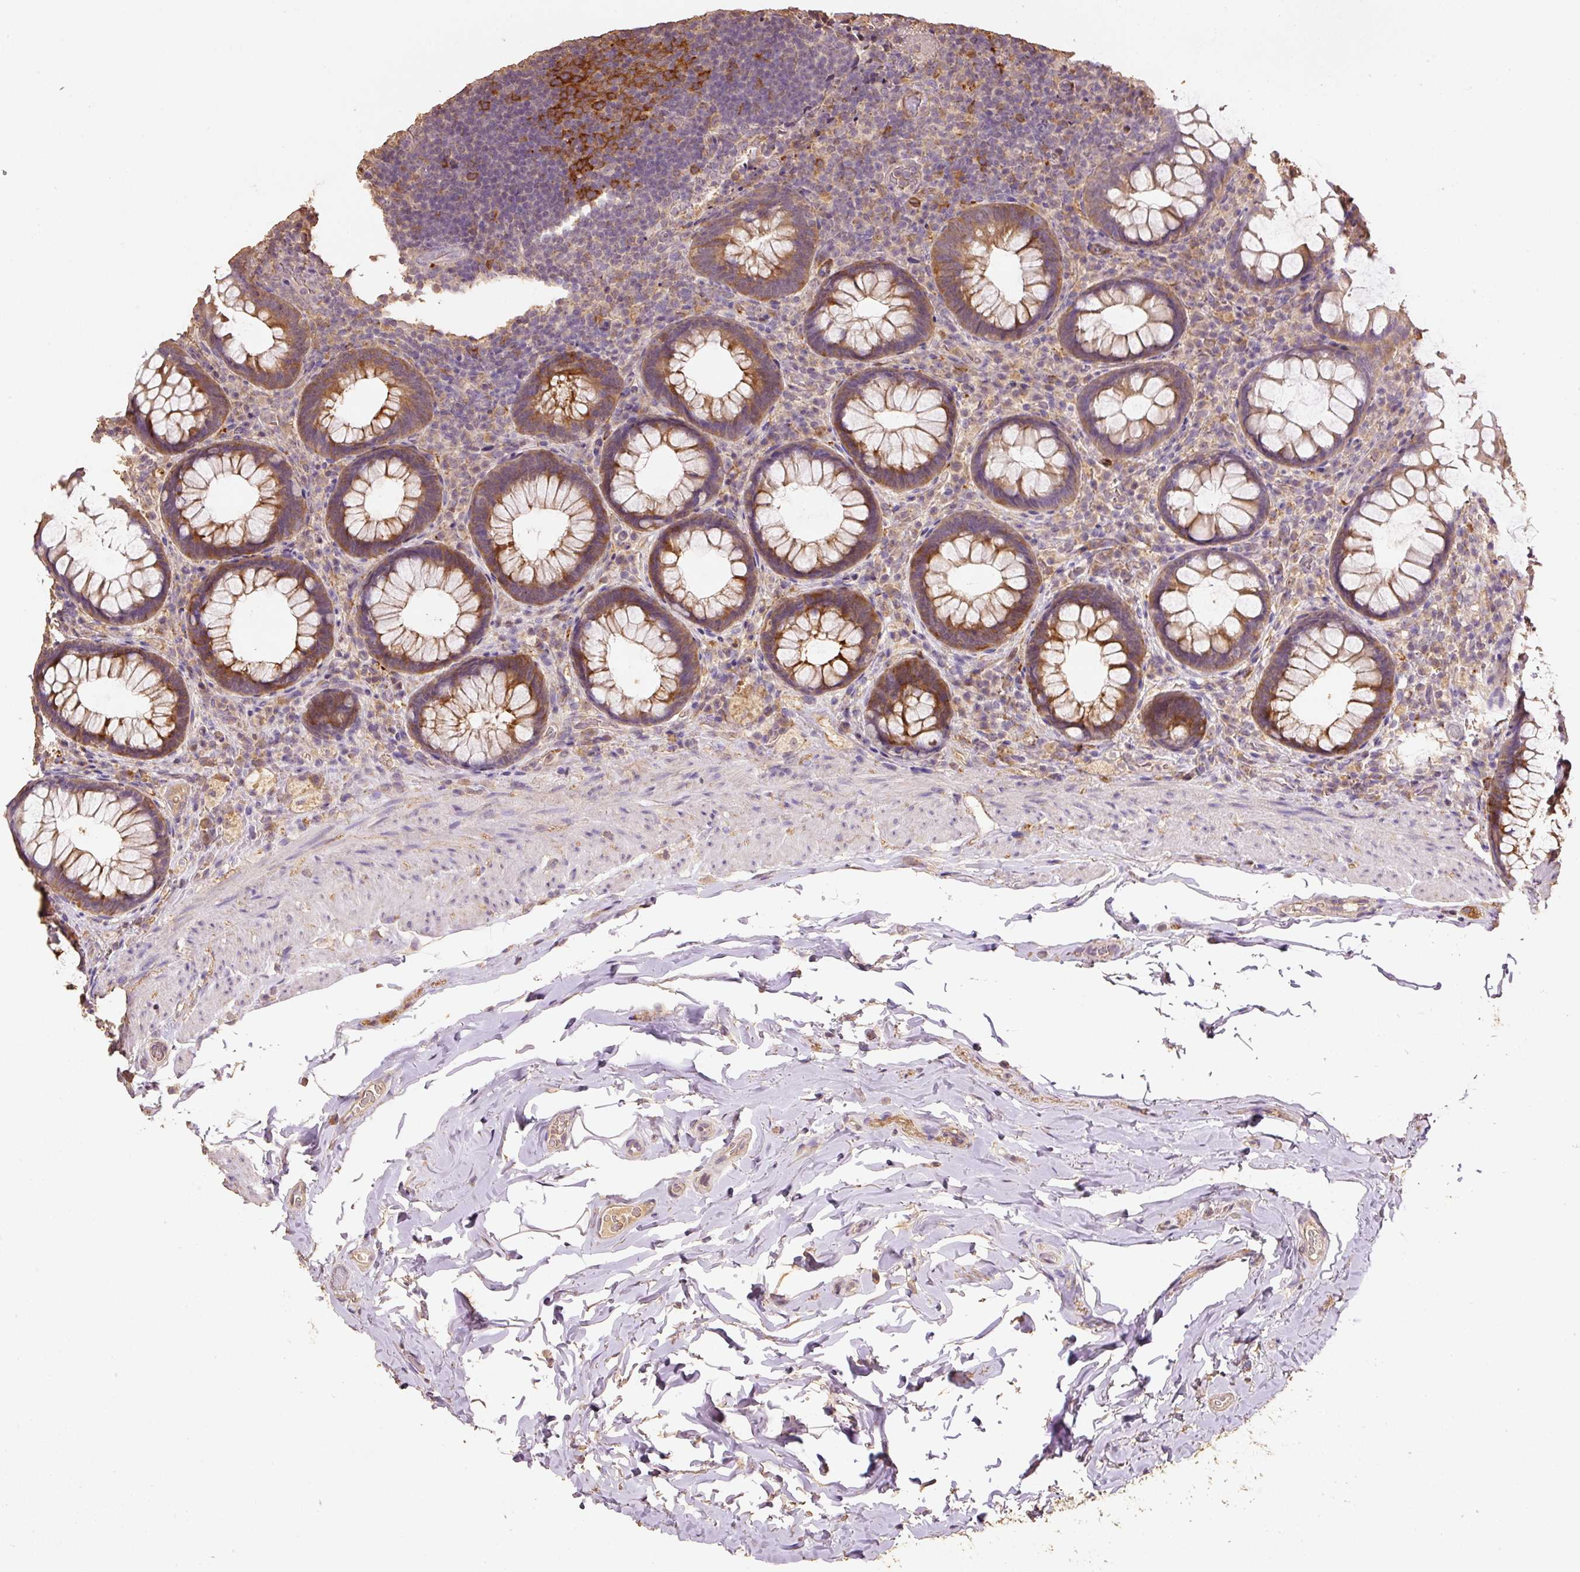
{"staining": {"intensity": "strong", "quantity": "25%-75%", "location": "cytoplasmic/membranous"}, "tissue": "rectum", "cell_type": "Glandular cells", "image_type": "normal", "snomed": [{"axis": "morphology", "description": "Normal tissue, NOS"}, {"axis": "topography", "description": "Rectum"}], "caption": "Glandular cells show high levels of strong cytoplasmic/membranous staining in about 25%-75% of cells in unremarkable human rectum. (DAB (3,3'-diaminobenzidine) = brown stain, brightfield microscopy at high magnification).", "gene": "HERC2", "patient": {"sex": "female", "age": 69}}